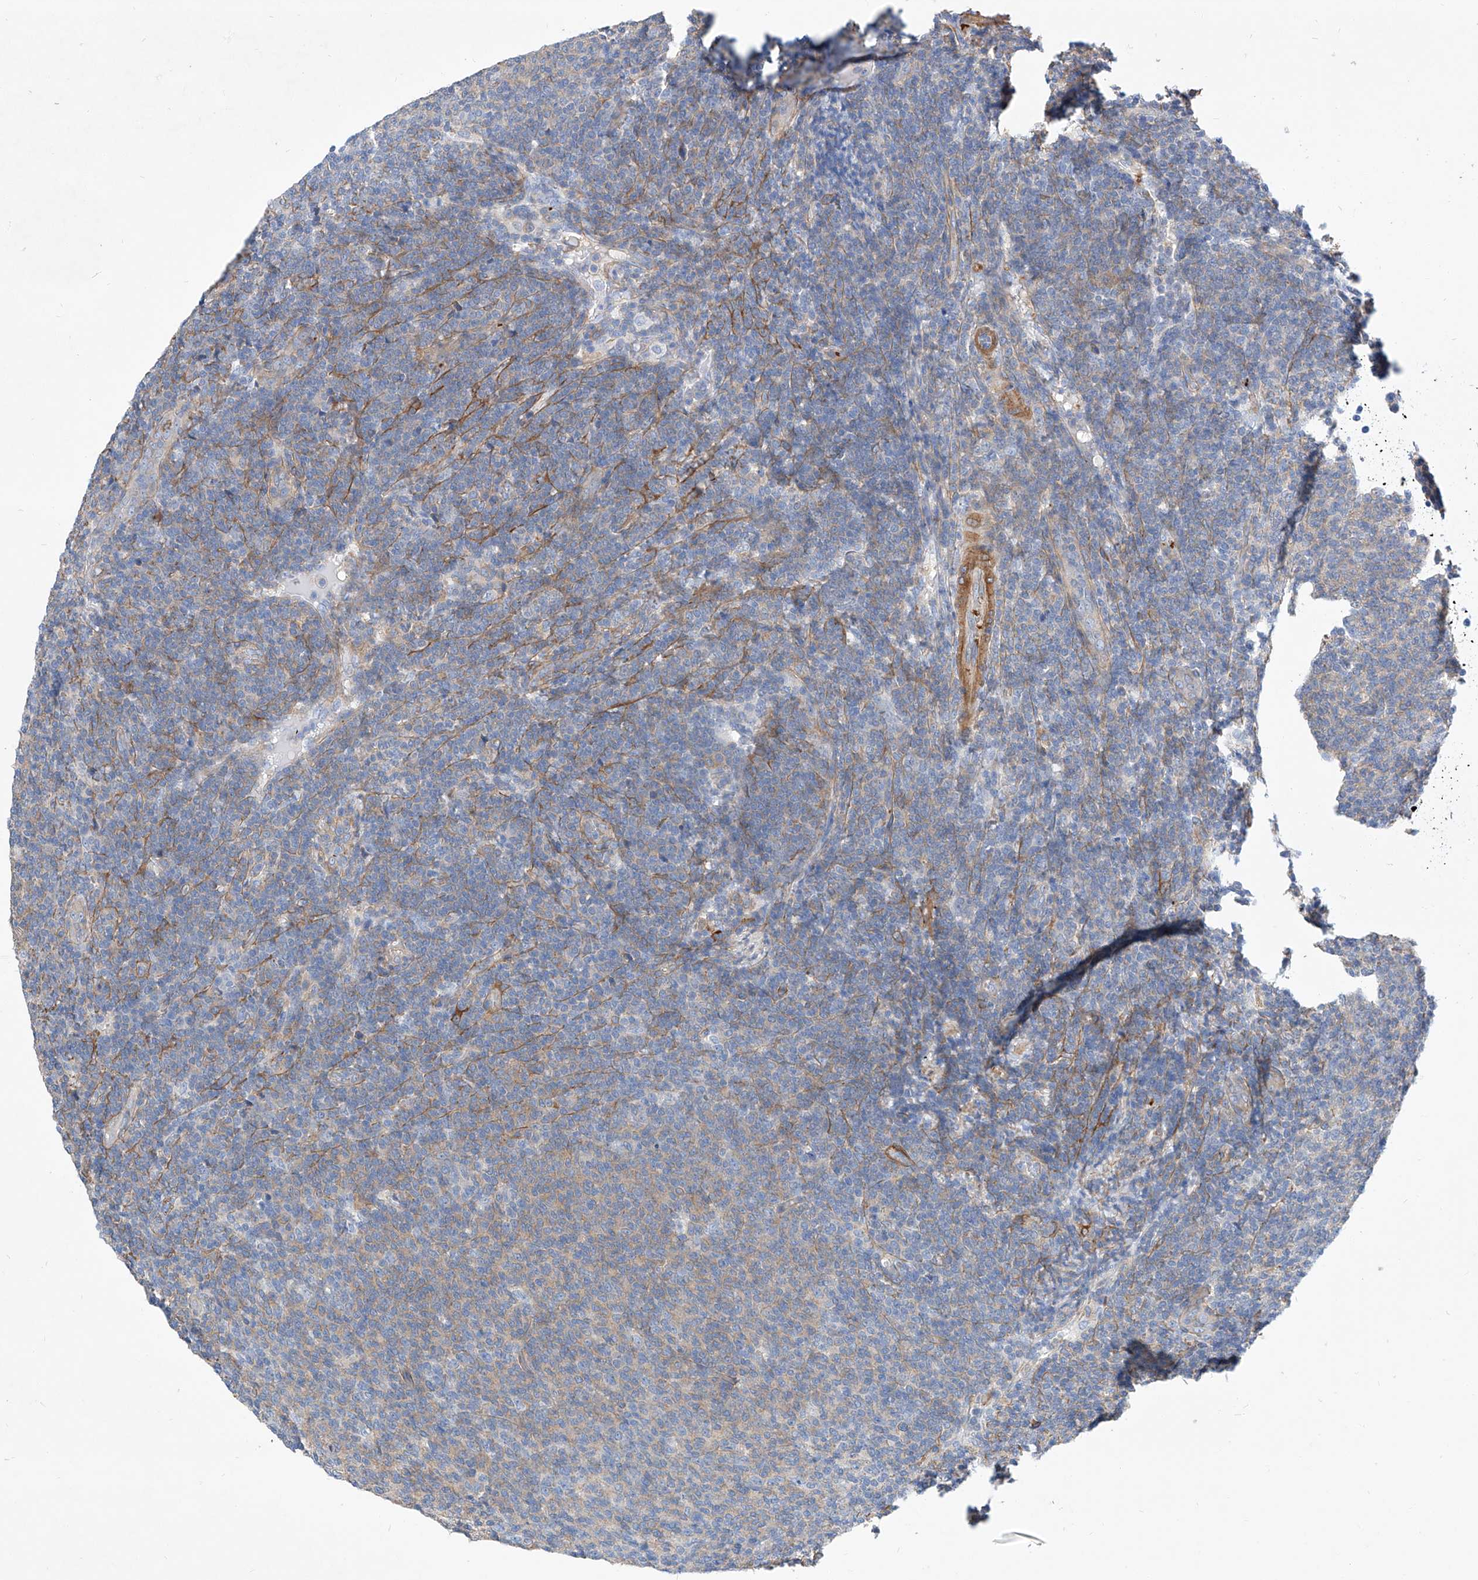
{"staining": {"intensity": "negative", "quantity": "none", "location": "none"}, "tissue": "lymphoma", "cell_type": "Tumor cells", "image_type": "cancer", "snomed": [{"axis": "morphology", "description": "Malignant lymphoma, non-Hodgkin's type, Low grade"}, {"axis": "topography", "description": "Lymph node"}], "caption": "Protein analysis of lymphoma displays no significant staining in tumor cells.", "gene": "TAS2R60", "patient": {"sex": "male", "age": 66}}